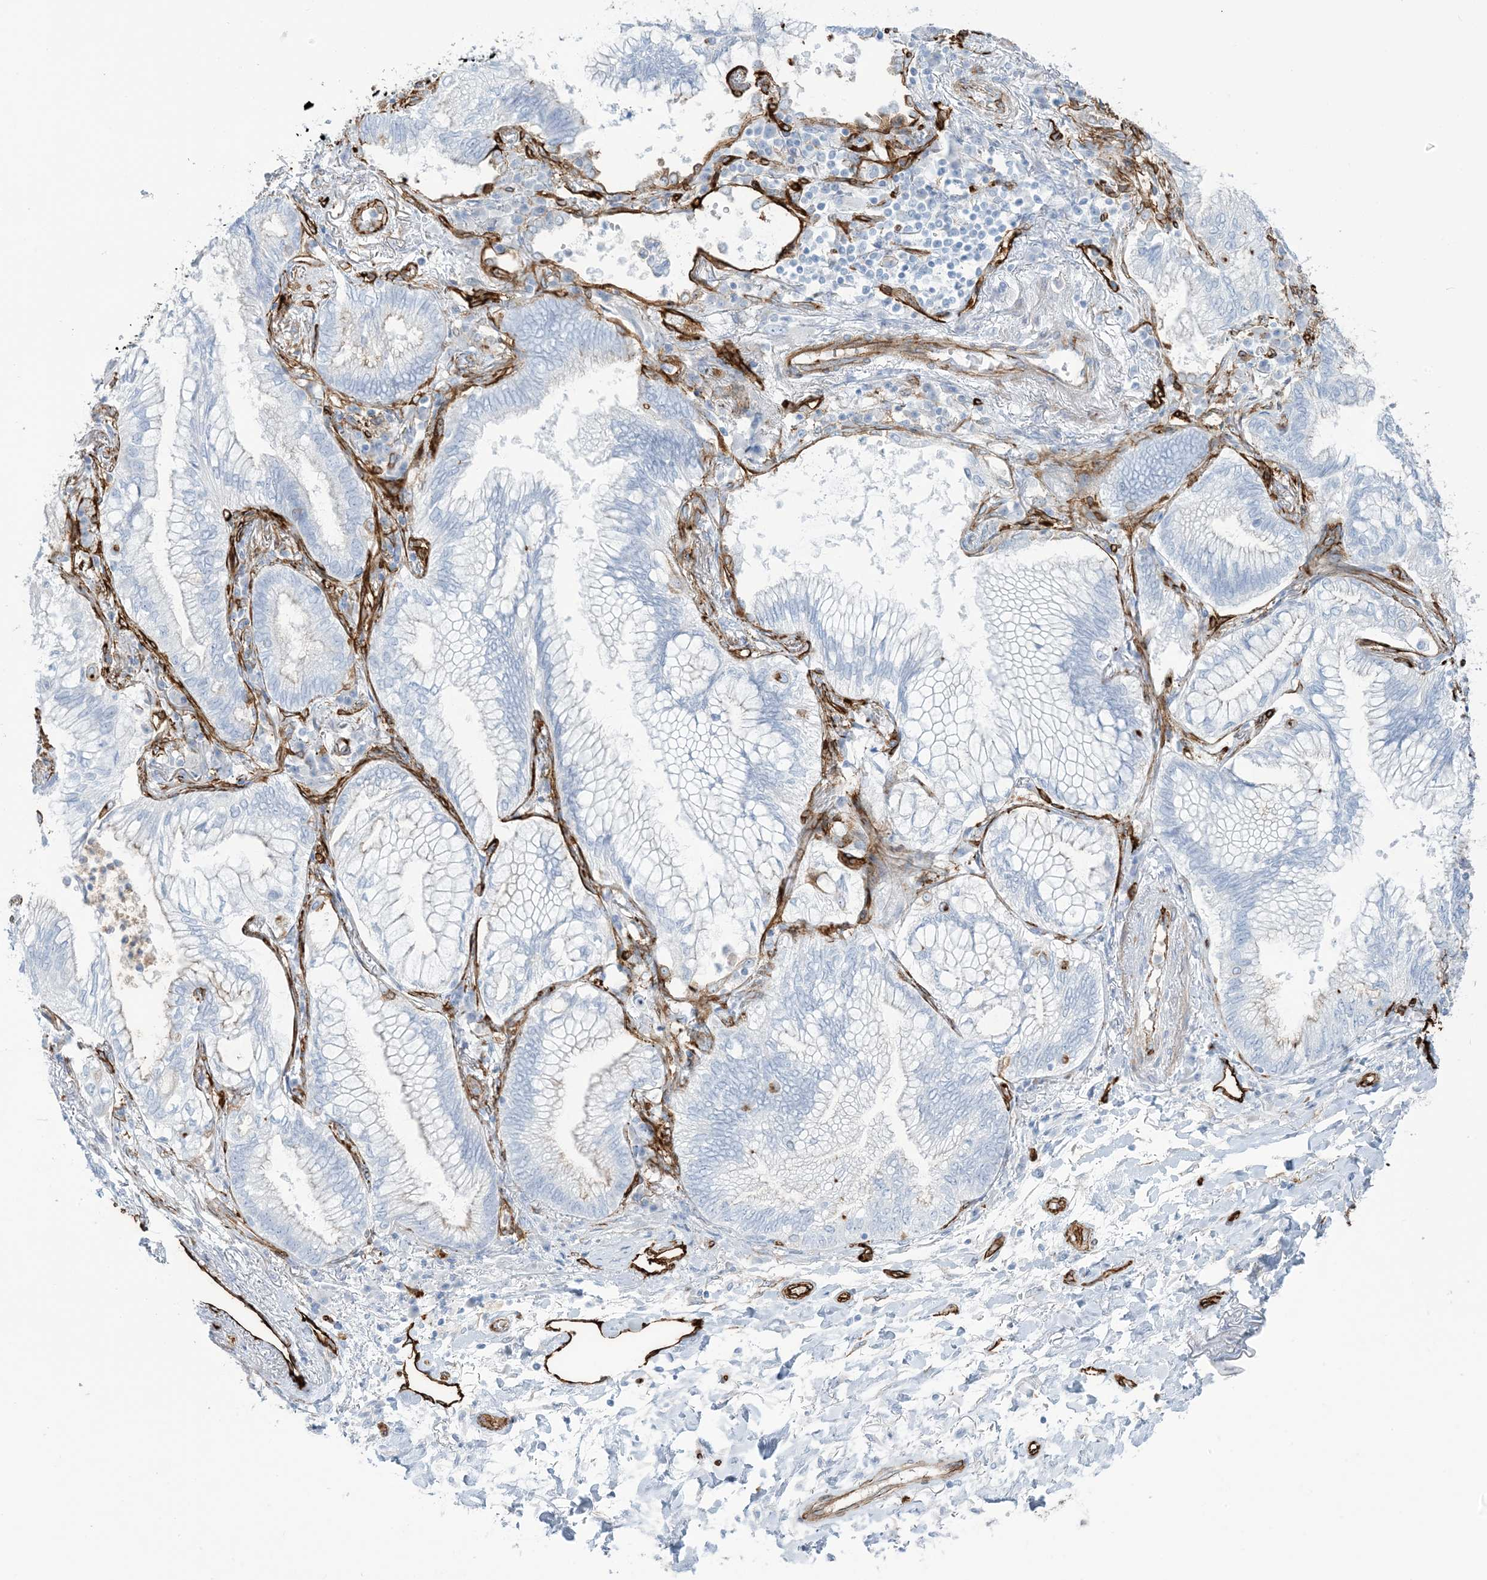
{"staining": {"intensity": "negative", "quantity": "none", "location": "none"}, "tissue": "lung cancer", "cell_type": "Tumor cells", "image_type": "cancer", "snomed": [{"axis": "morphology", "description": "Adenocarcinoma, NOS"}, {"axis": "topography", "description": "Lung"}], "caption": "There is no significant positivity in tumor cells of lung cancer (adenocarcinoma).", "gene": "EPS8L3", "patient": {"sex": "female", "age": 70}}